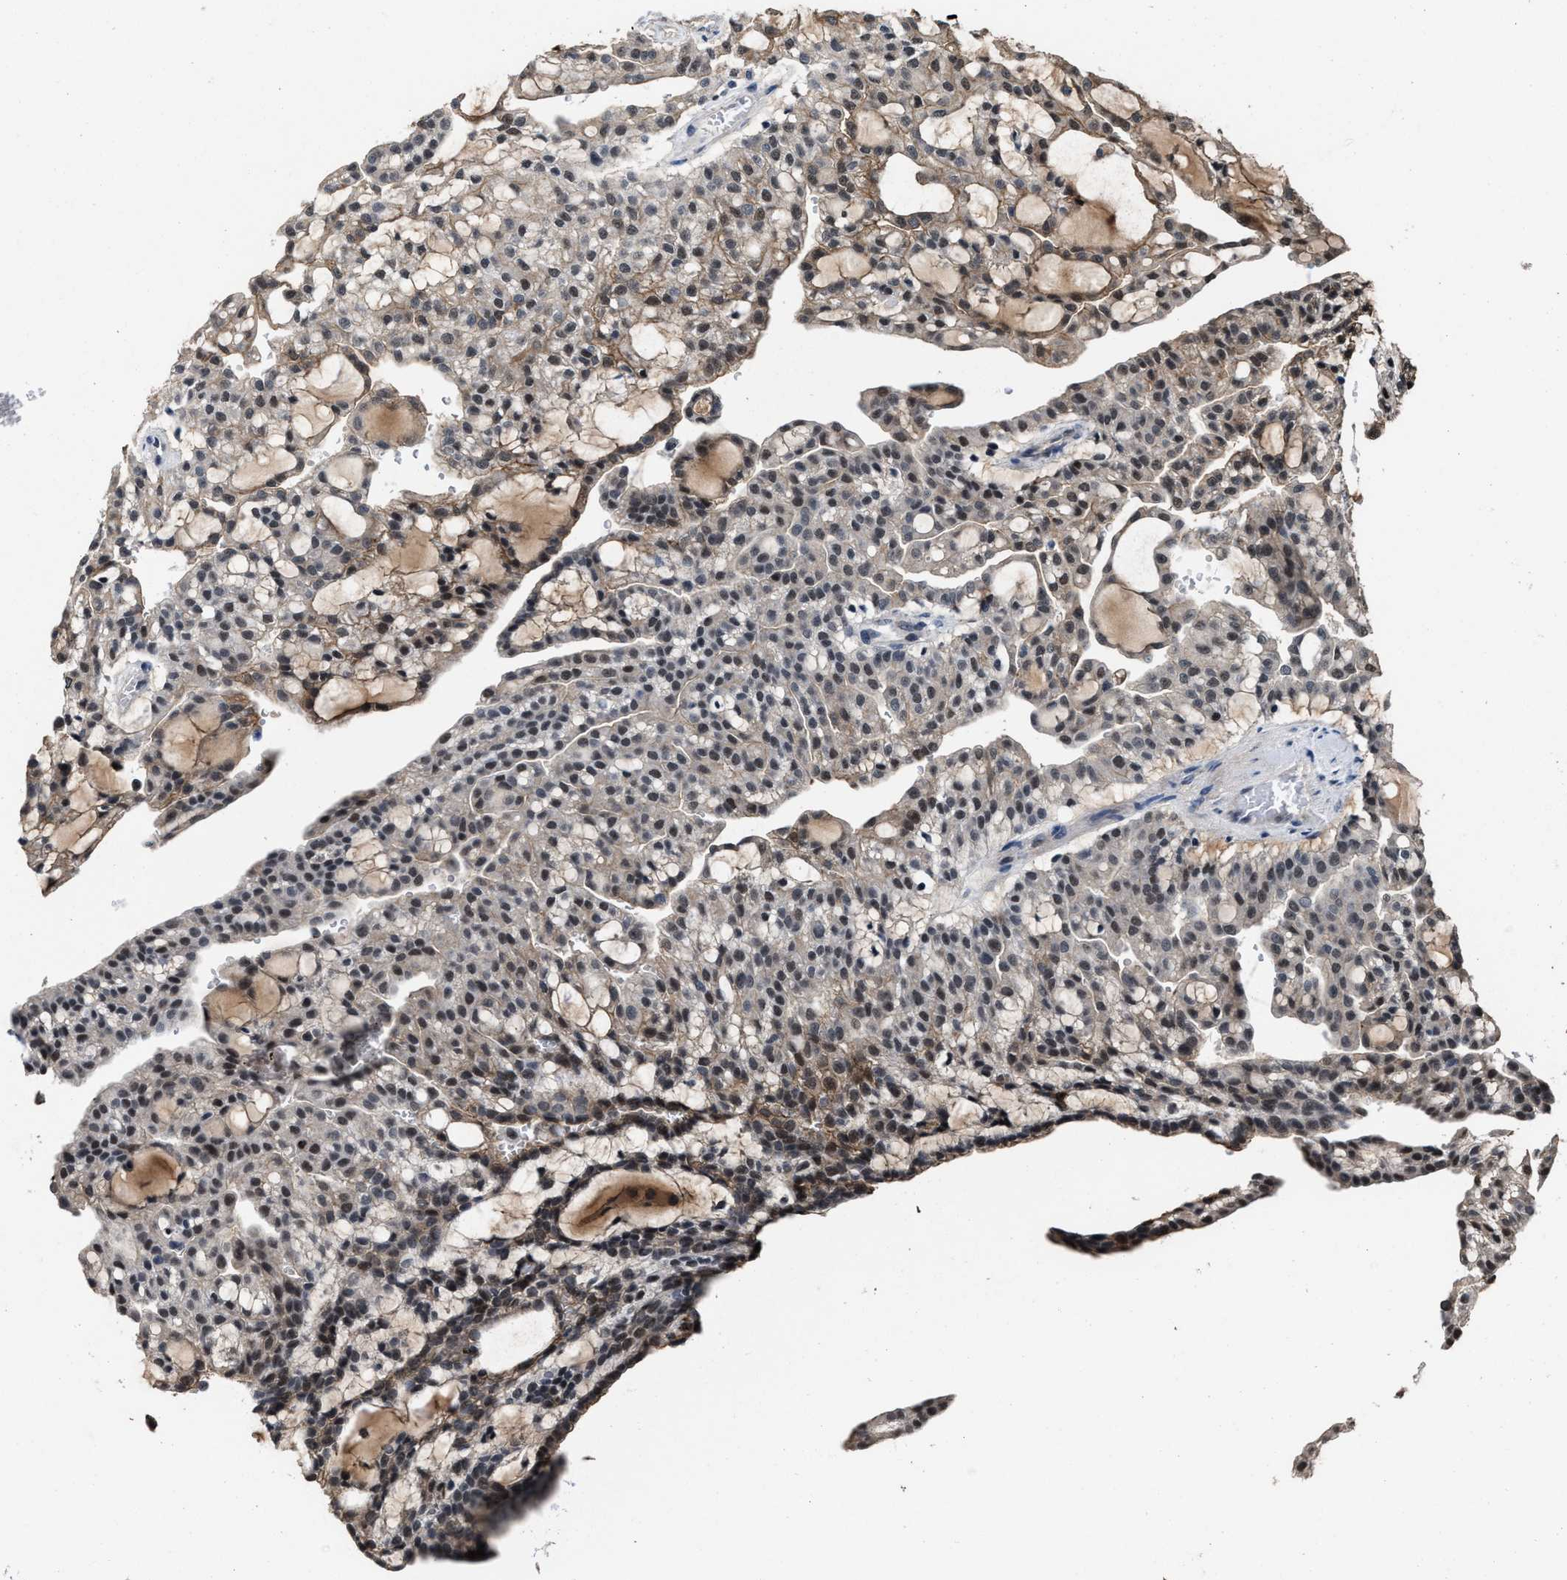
{"staining": {"intensity": "moderate", "quantity": "25%-75%", "location": "nuclear"}, "tissue": "renal cancer", "cell_type": "Tumor cells", "image_type": "cancer", "snomed": [{"axis": "morphology", "description": "Adenocarcinoma, NOS"}, {"axis": "topography", "description": "Kidney"}], "caption": "Adenocarcinoma (renal) stained with a protein marker shows moderate staining in tumor cells.", "gene": "ZNF20", "patient": {"sex": "male", "age": 63}}